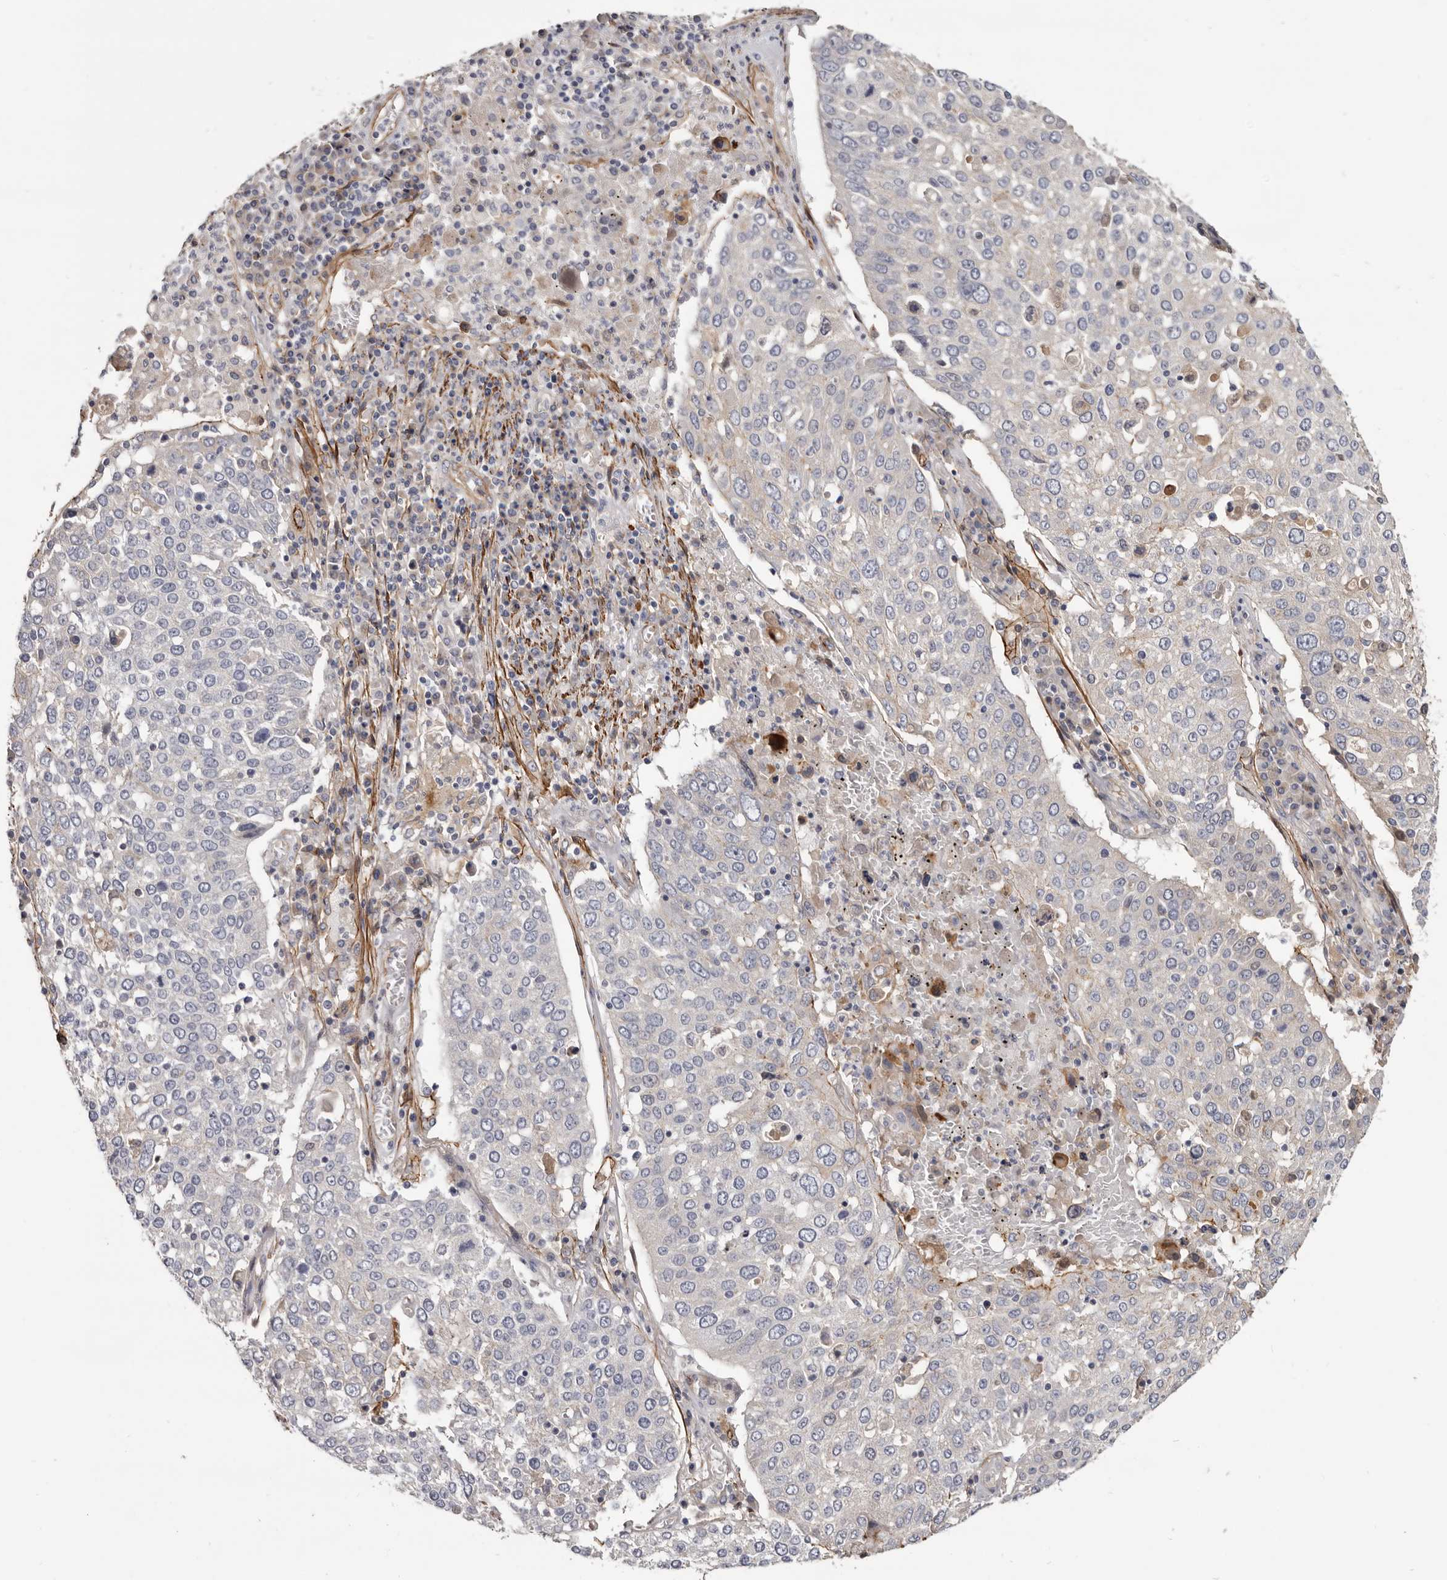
{"staining": {"intensity": "moderate", "quantity": "<25%", "location": "cytoplasmic/membranous"}, "tissue": "lung cancer", "cell_type": "Tumor cells", "image_type": "cancer", "snomed": [{"axis": "morphology", "description": "Squamous cell carcinoma, NOS"}, {"axis": "topography", "description": "Lung"}], "caption": "This histopathology image reveals lung squamous cell carcinoma stained with immunohistochemistry (IHC) to label a protein in brown. The cytoplasmic/membranous of tumor cells show moderate positivity for the protein. Nuclei are counter-stained blue.", "gene": "CGN", "patient": {"sex": "male", "age": 65}}